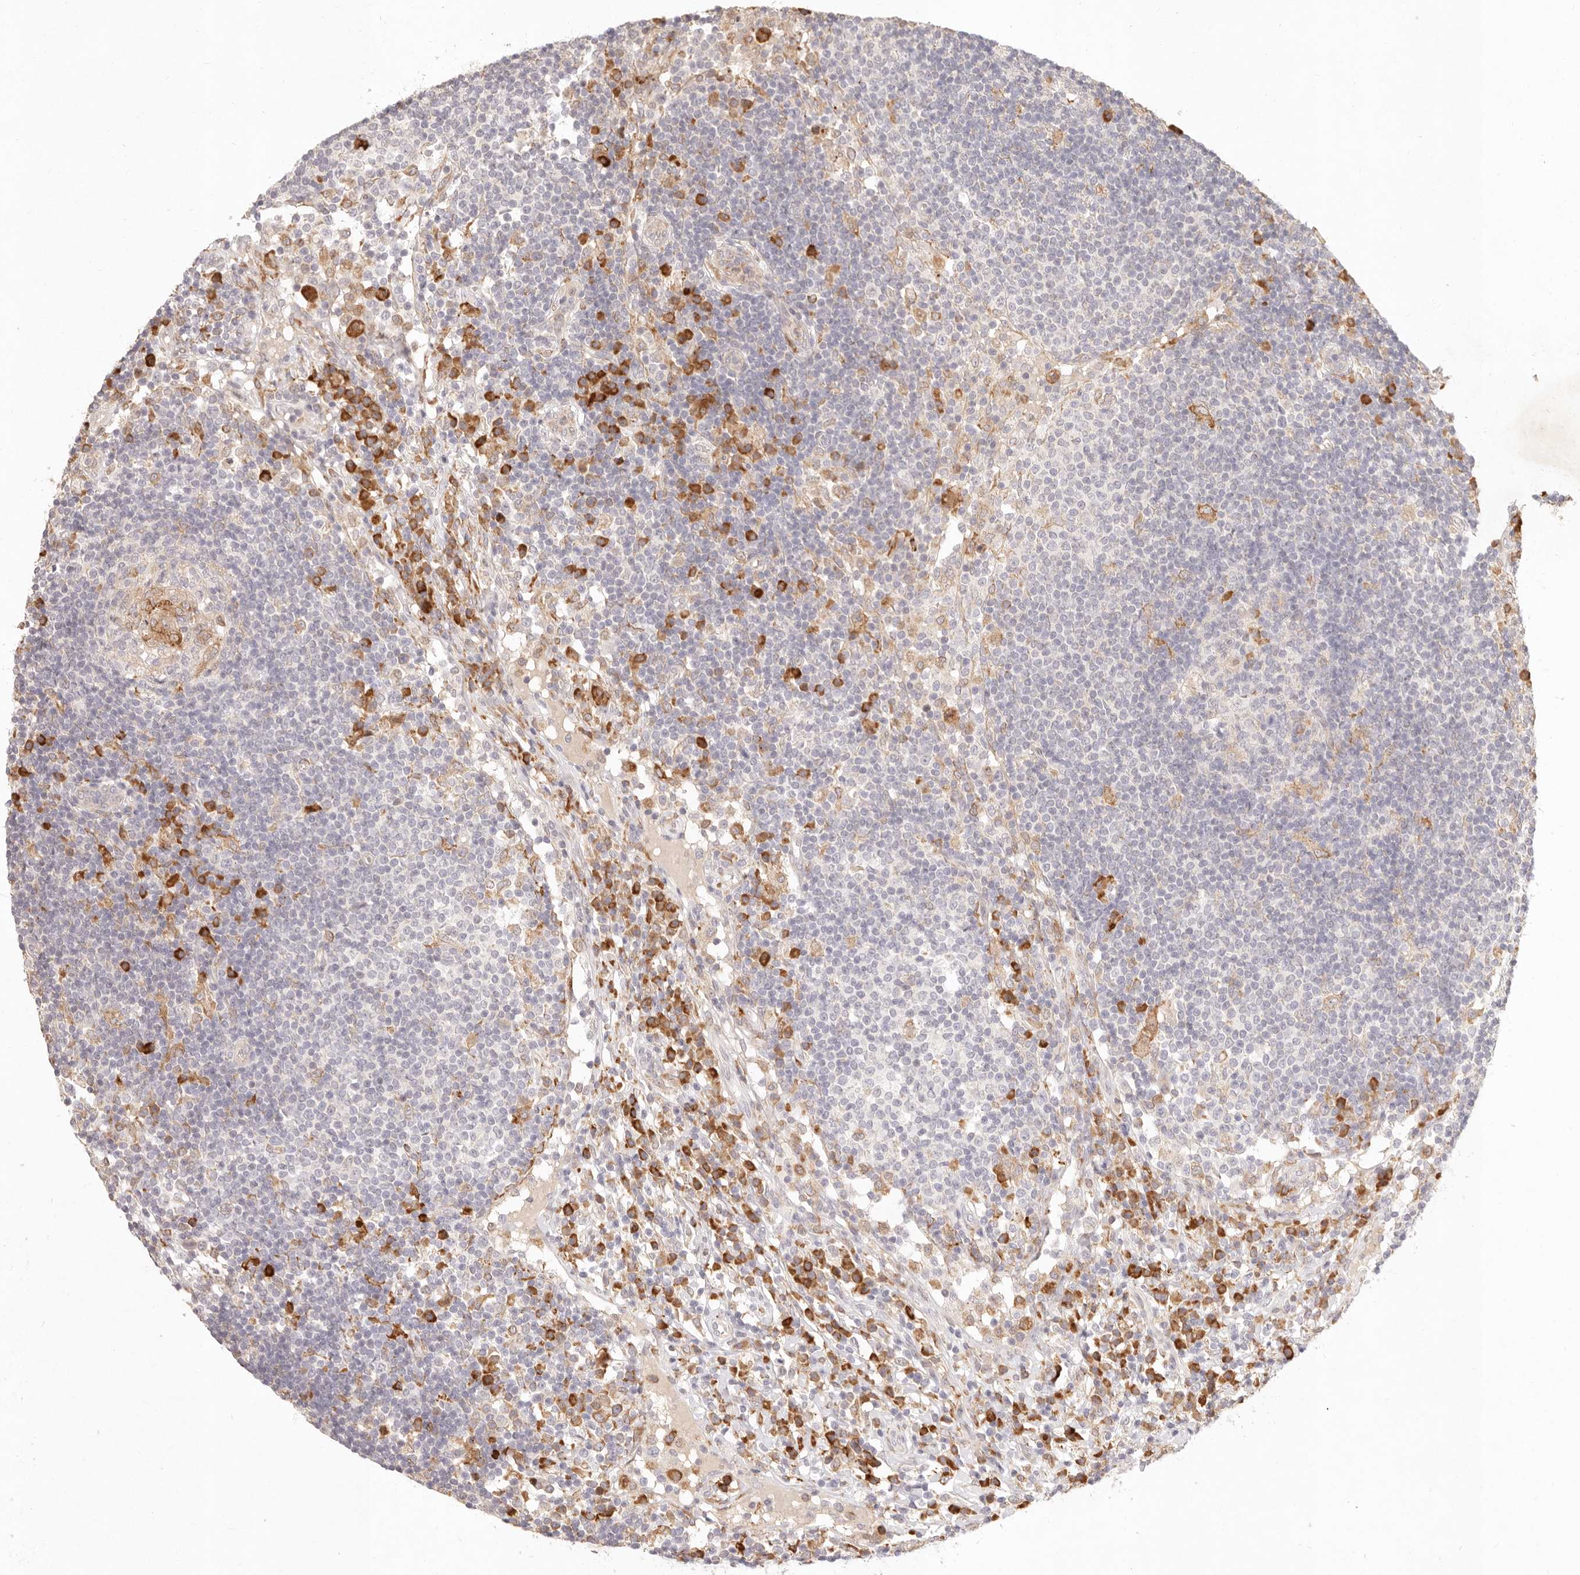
{"staining": {"intensity": "moderate", "quantity": "<25%", "location": "cytoplasmic/membranous"}, "tissue": "lymph node", "cell_type": "Germinal center cells", "image_type": "normal", "snomed": [{"axis": "morphology", "description": "Normal tissue, NOS"}, {"axis": "topography", "description": "Lymph node"}], "caption": "A photomicrograph of human lymph node stained for a protein demonstrates moderate cytoplasmic/membranous brown staining in germinal center cells.", "gene": "C1orf127", "patient": {"sex": "female", "age": 53}}